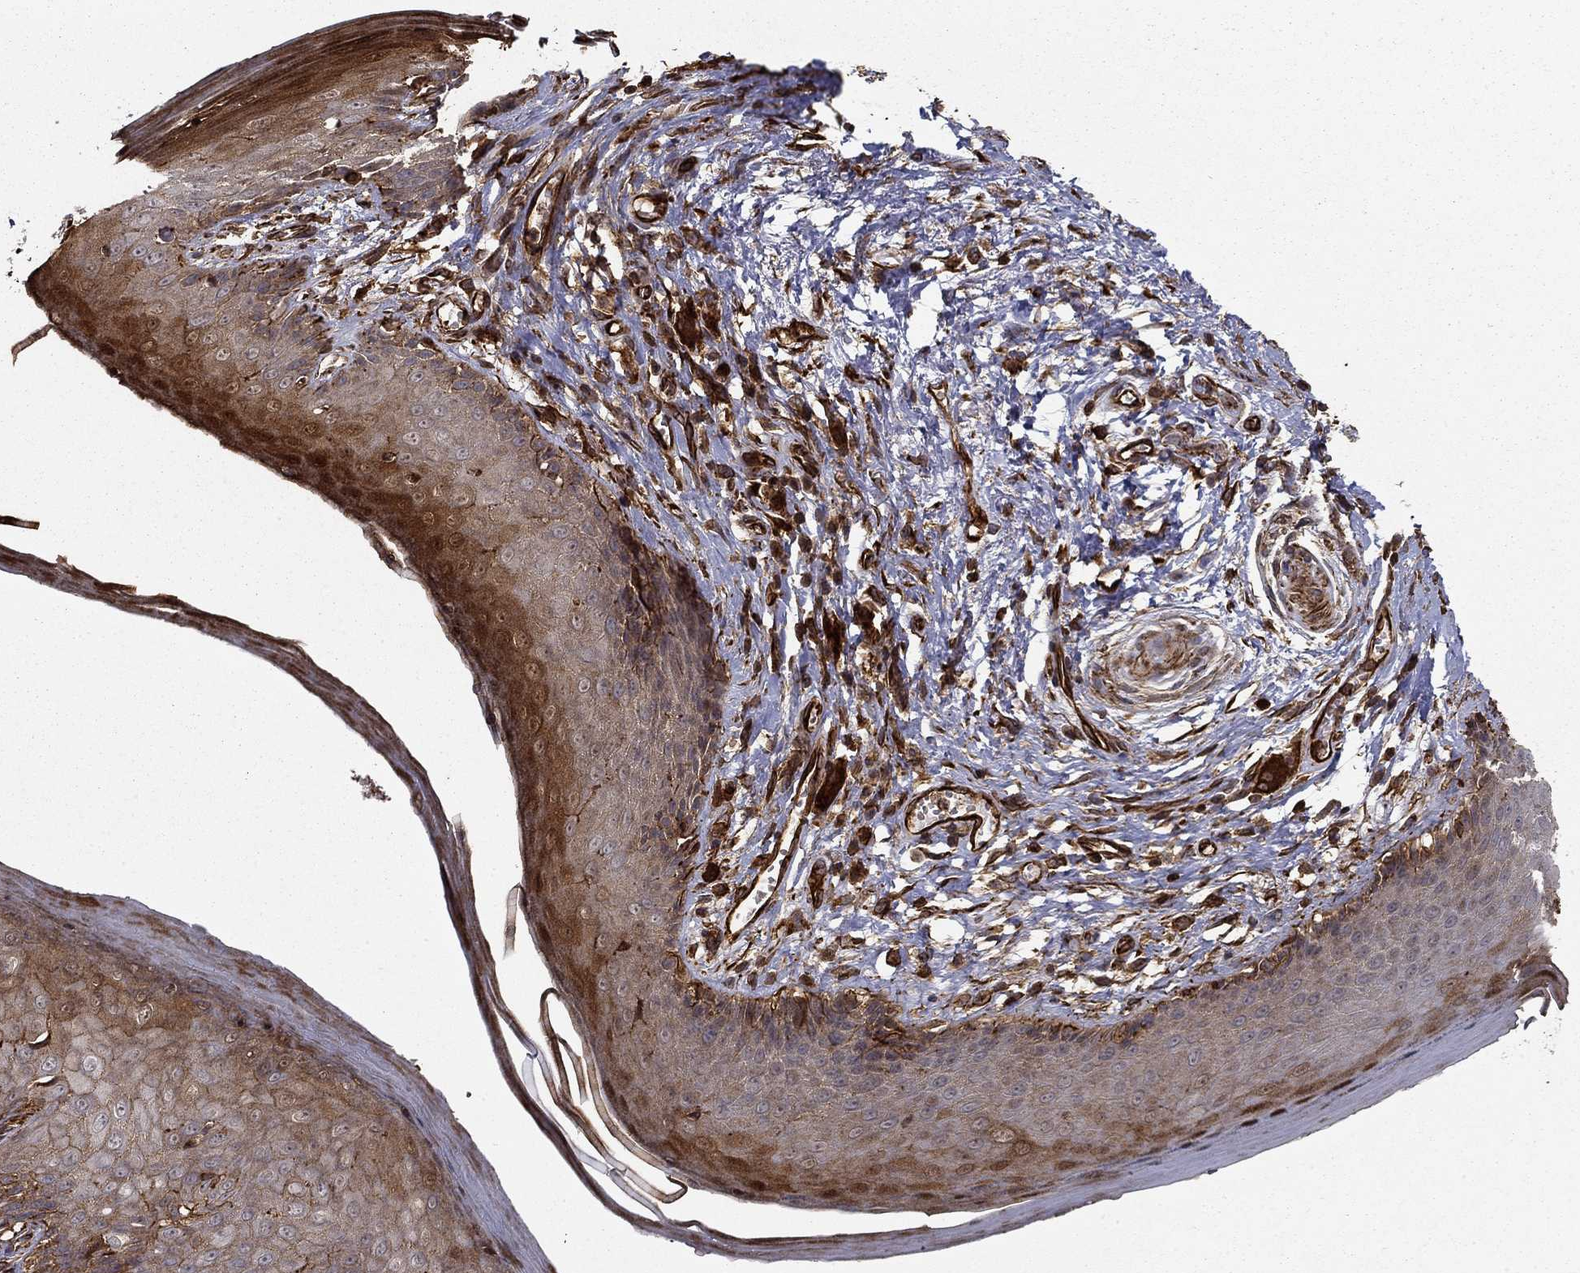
{"staining": {"intensity": "strong", "quantity": "25%-75%", "location": "cytoplasmic/membranous"}, "tissue": "skin", "cell_type": "Epidermal cells", "image_type": "normal", "snomed": [{"axis": "morphology", "description": "Normal tissue, NOS"}, {"axis": "morphology", "description": "Adenocarcinoma, NOS"}, {"axis": "topography", "description": "Rectum"}, {"axis": "topography", "description": "Anal"}], "caption": "The micrograph demonstrates immunohistochemical staining of normal skin. There is strong cytoplasmic/membranous positivity is seen in about 25%-75% of epidermal cells.", "gene": "ADM", "patient": {"sex": "female", "age": 68}}